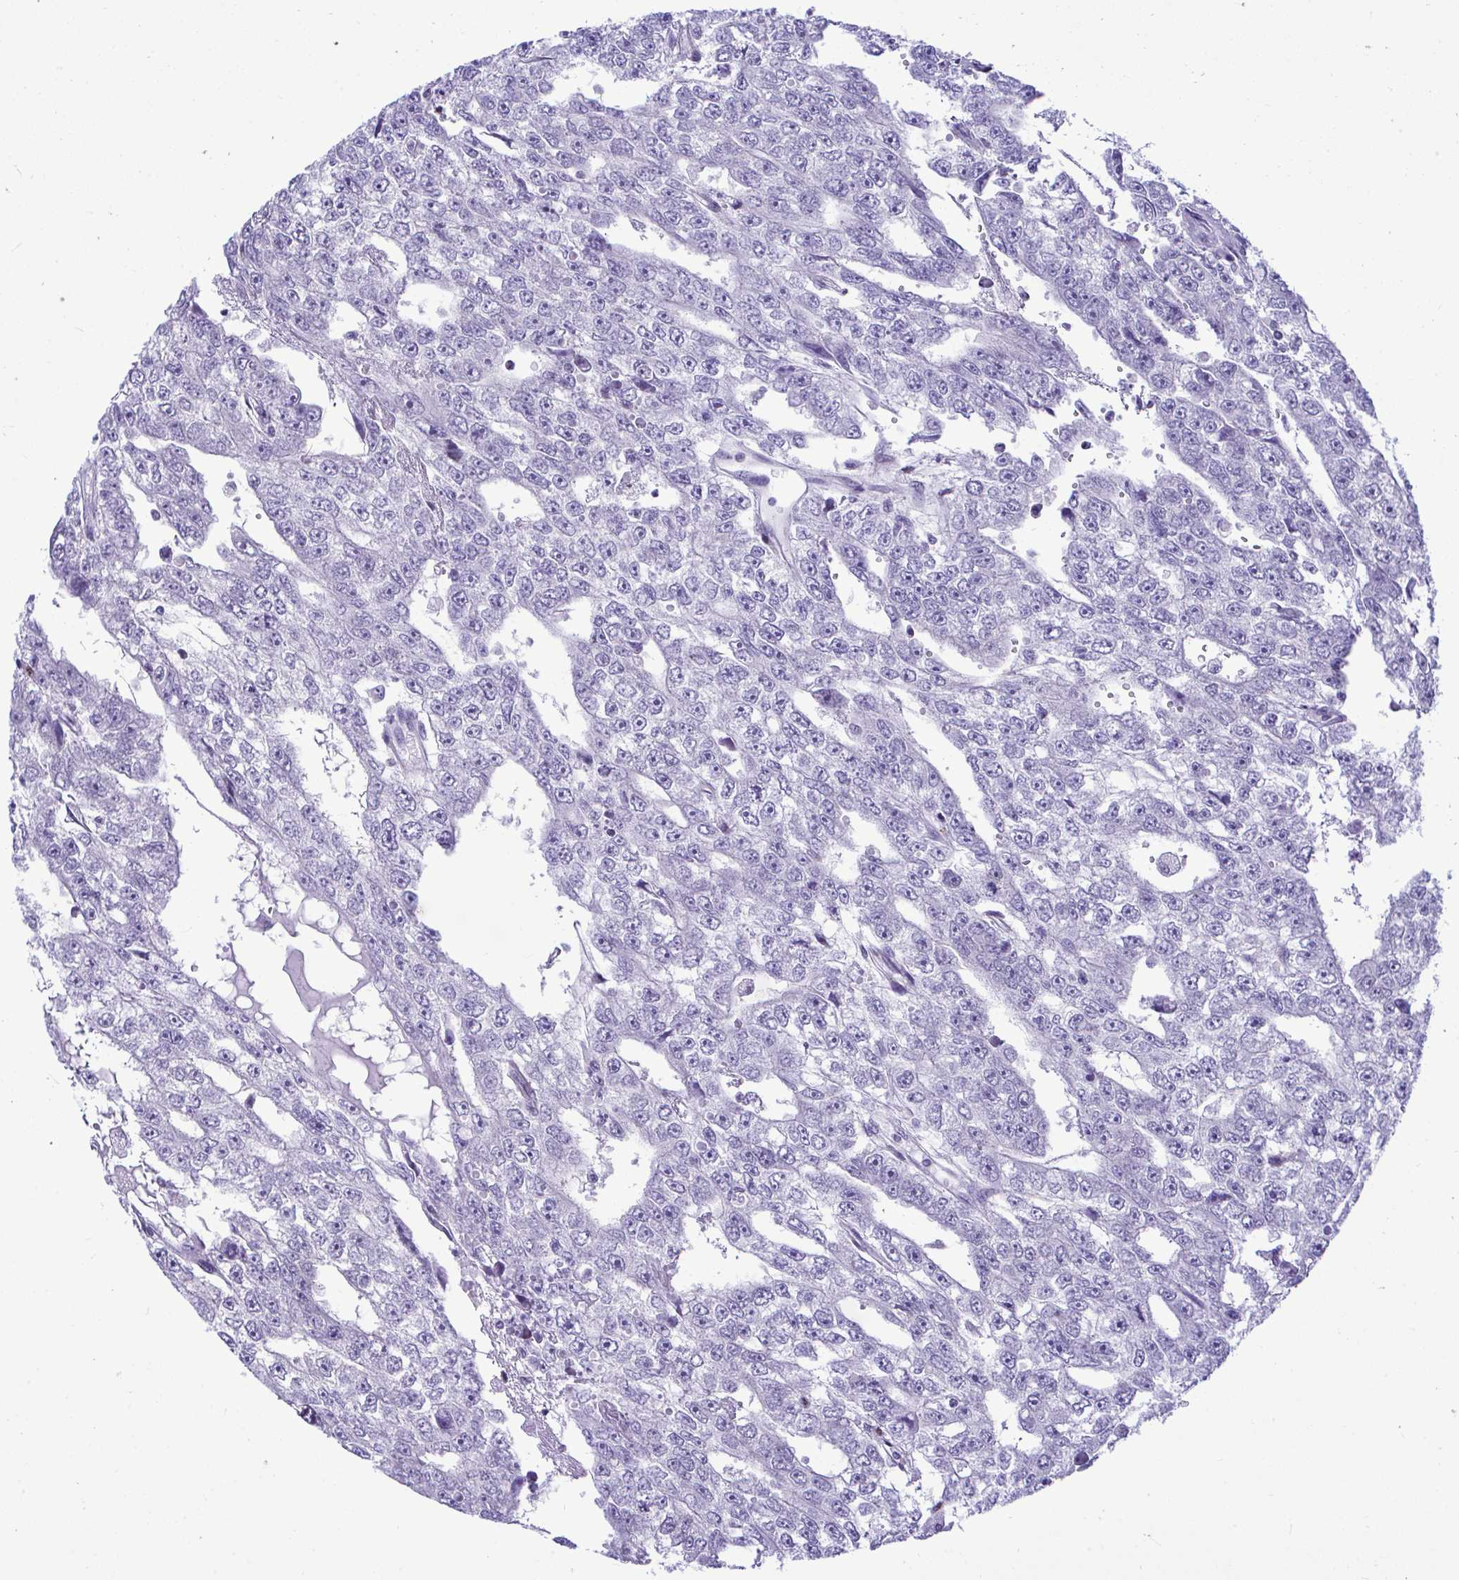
{"staining": {"intensity": "negative", "quantity": "none", "location": "none"}, "tissue": "testis cancer", "cell_type": "Tumor cells", "image_type": "cancer", "snomed": [{"axis": "morphology", "description": "Carcinoma, Embryonal, NOS"}, {"axis": "topography", "description": "Testis"}], "caption": "Immunohistochemistry (IHC) micrograph of neoplastic tissue: testis cancer stained with DAB (3,3'-diaminobenzidine) exhibits no significant protein expression in tumor cells.", "gene": "SLC25A51", "patient": {"sex": "male", "age": 20}}